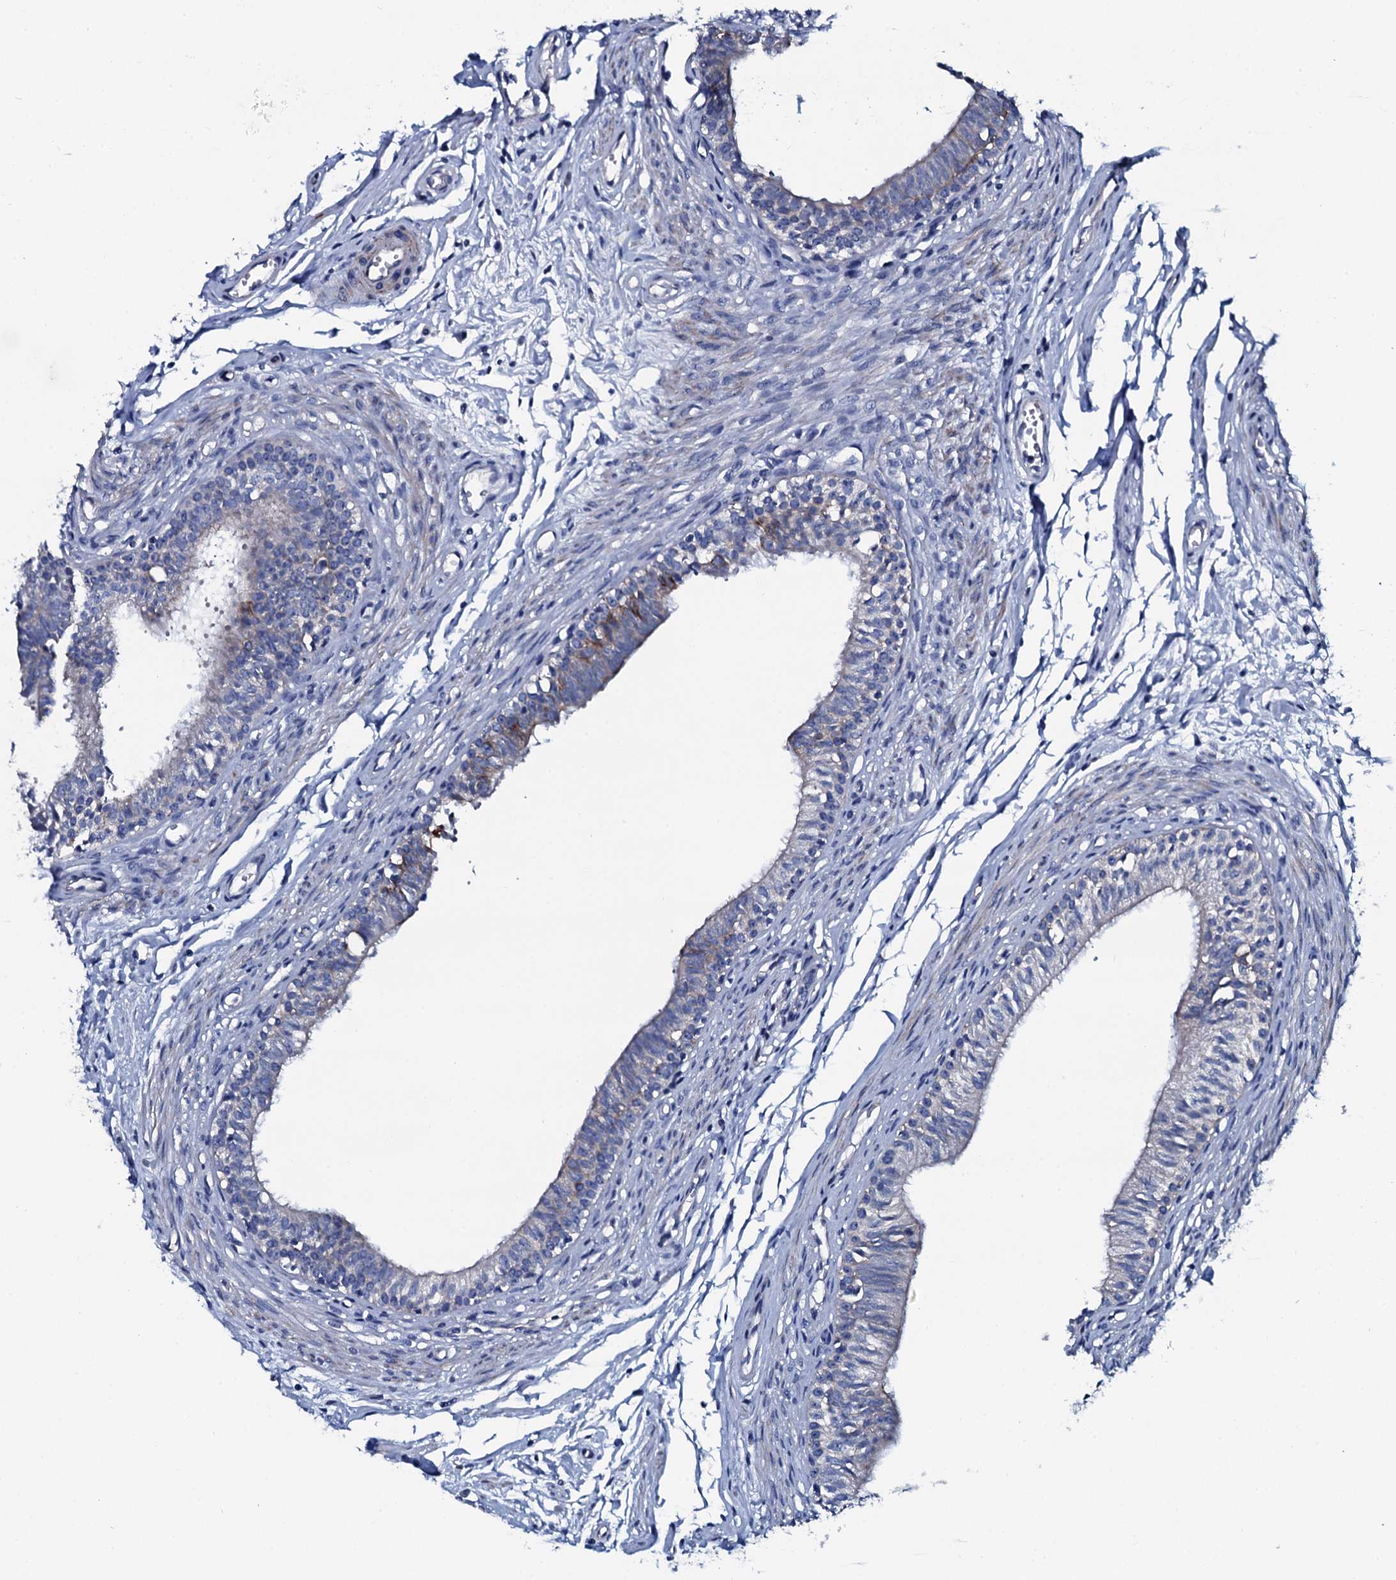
{"staining": {"intensity": "moderate", "quantity": "<25%", "location": "cytoplasmic/membranous"}, "tissue": "epididymis", "cell_type": "Glandular cells", "image_type": "normal", "snomed": [{"axis": "morphology", "description": "Normal tissue, NOS"}, {"axis": "topography", "description": "Epididymis, spermatic cord, NOS"}], "caption": "Glandular cells display low levels of moderate cytoplasmic/membranous staining in about <25% of cells in unremarkable epididymis. (DAB (3,3'-diaminobenzidine) = brown stain, brightfield microscopy at high magnification).", "gene": "GYS2", "patient": {"sex": "male", "age": 22}}